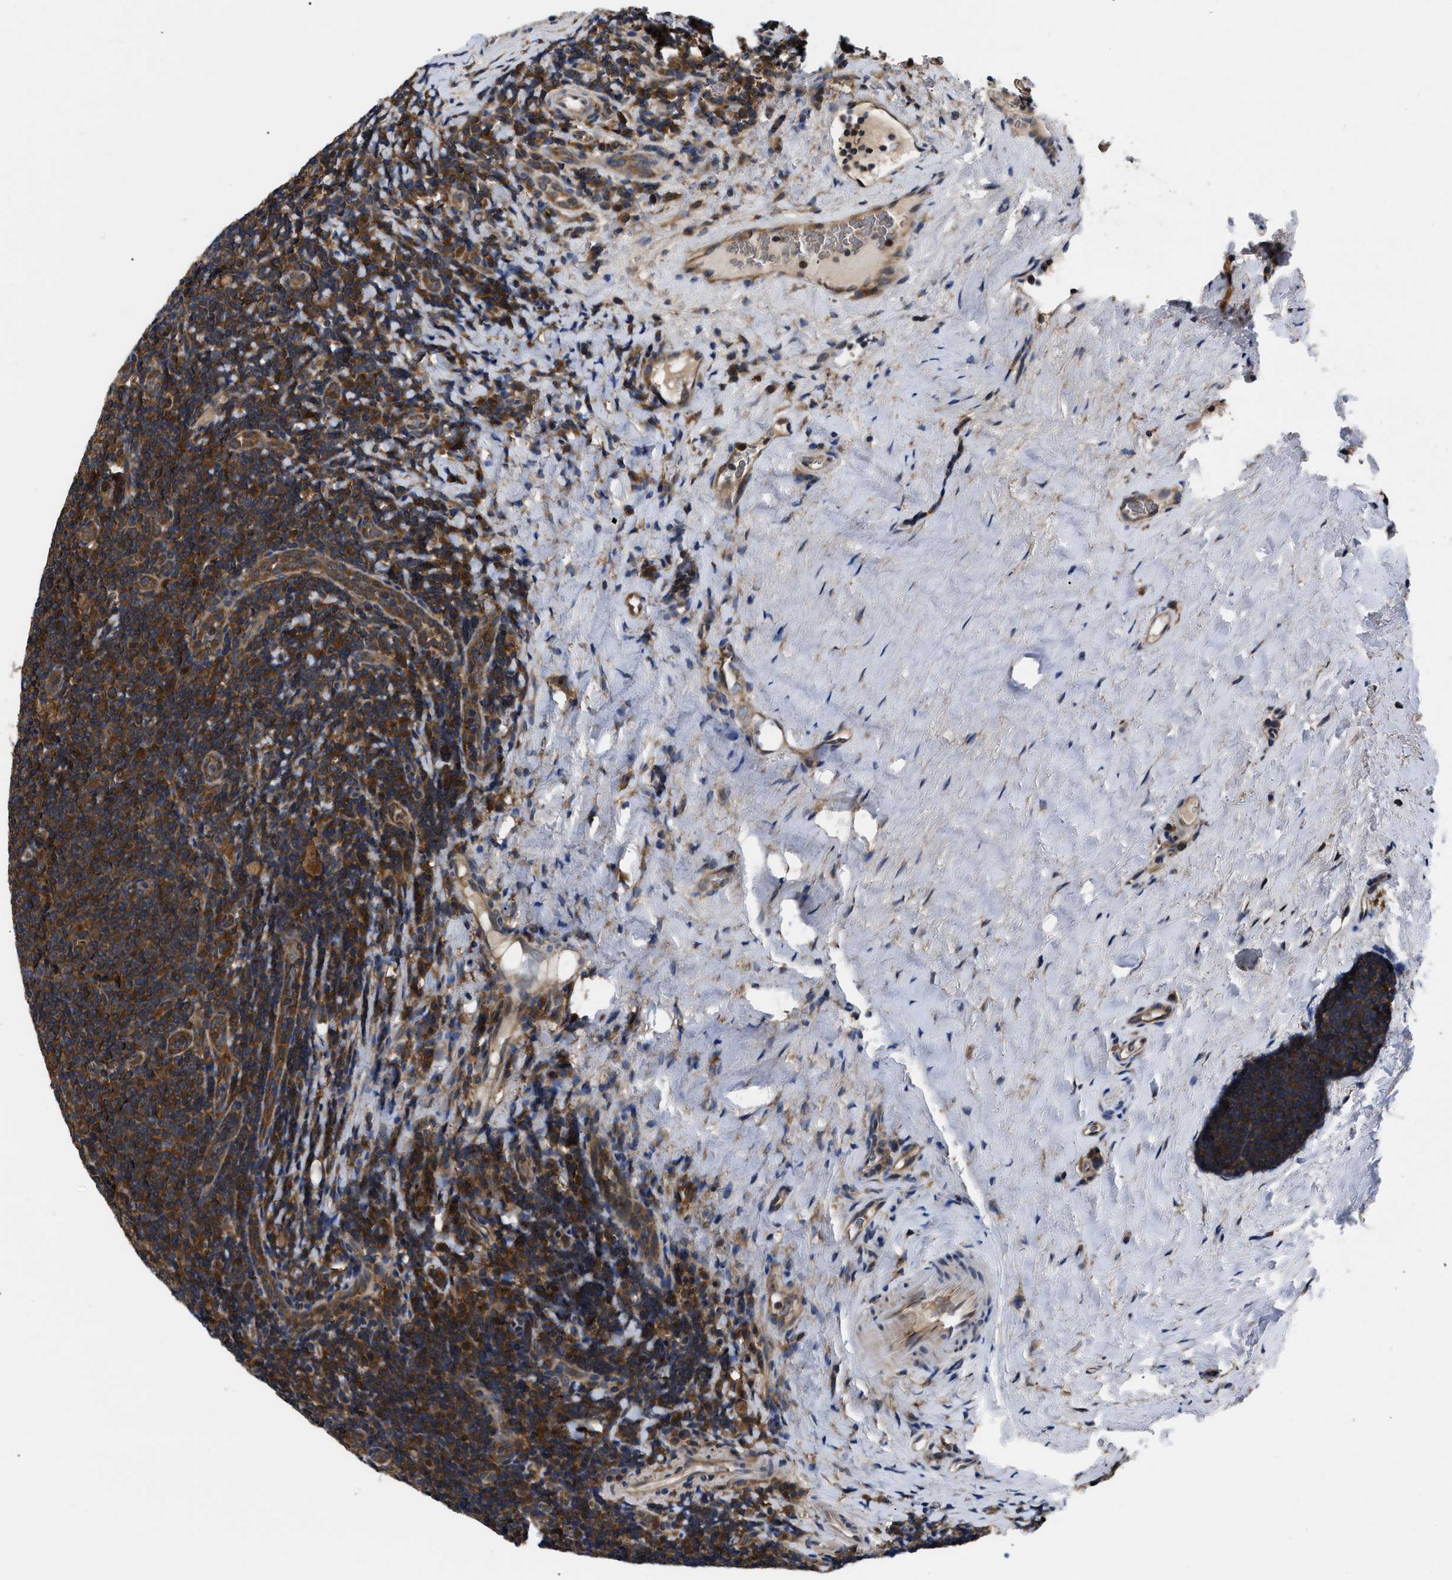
{"staining": {"intensity": "strong", "quantity": ">75%", "location": "cytoplasmic/membranous"}, "tissue": "tonsil", "cell_type": "Germinal center cells", "image_type": "normal", "snomed": [{"axis": "morphology", "description": "Normal tissue, NOS"}, {"axis": "topography", "description": "Tonsil"}], "caption": "Immunohistochemistry histopathology image of benign tonsil: human tonsil stained using IHC shows high levels of strong protein expression localized specifically in the cytoplasmic/membranous of germinal center cells, appearing as a cytoplasmic/membranous brown color.", "gene": "GET4", "patient": {"sex": "male", "age": 37}}